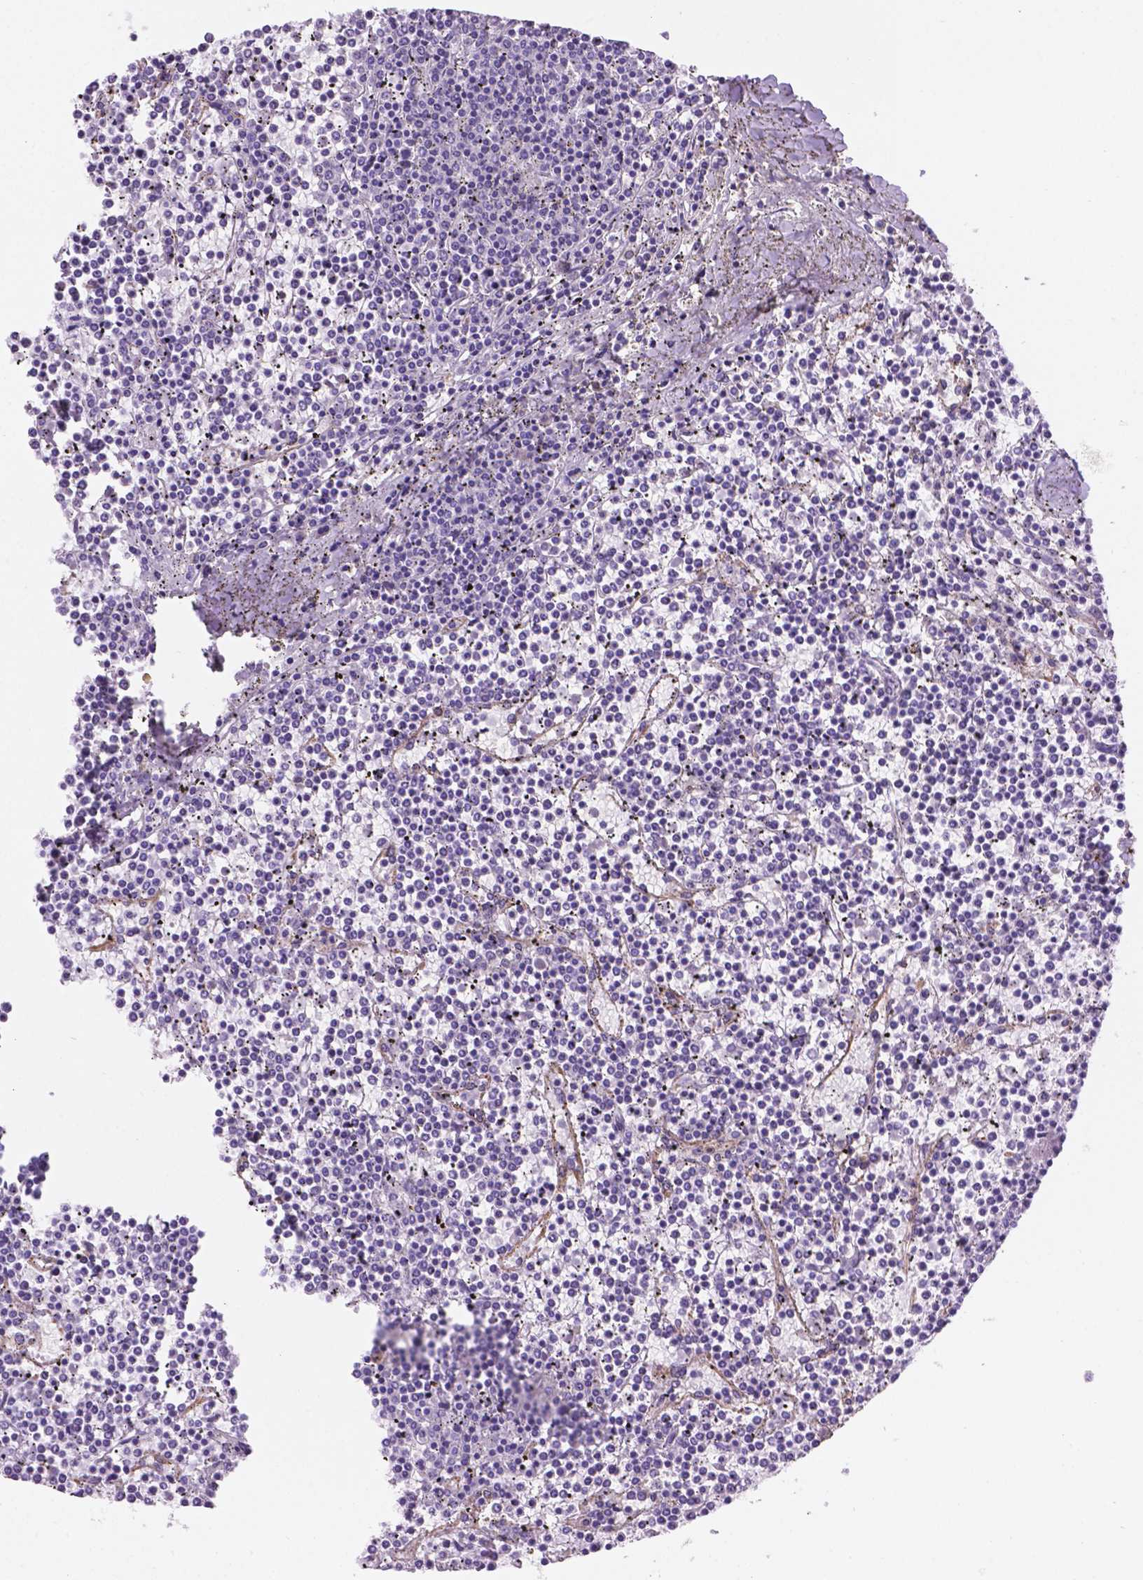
{"staining": {"intensity": "negative", "quantity": "none", "location": "none"}, "tissue": "lymphoma", "cell_type": "Tumor cells", "image_type": "cancer", "snomed": [{"axis": "morphology", "description": "Malignant lymphoma, non-Hodgkin's type, Low grade"}, {"axis": "topography", "description": "Spleen"}], "caption": "Tumor cells show no significant expression in lymphoma. Nuclei are stained in blue.", "gene": "GRIN2B", "patient": {"sex": "female", "age": 19}}